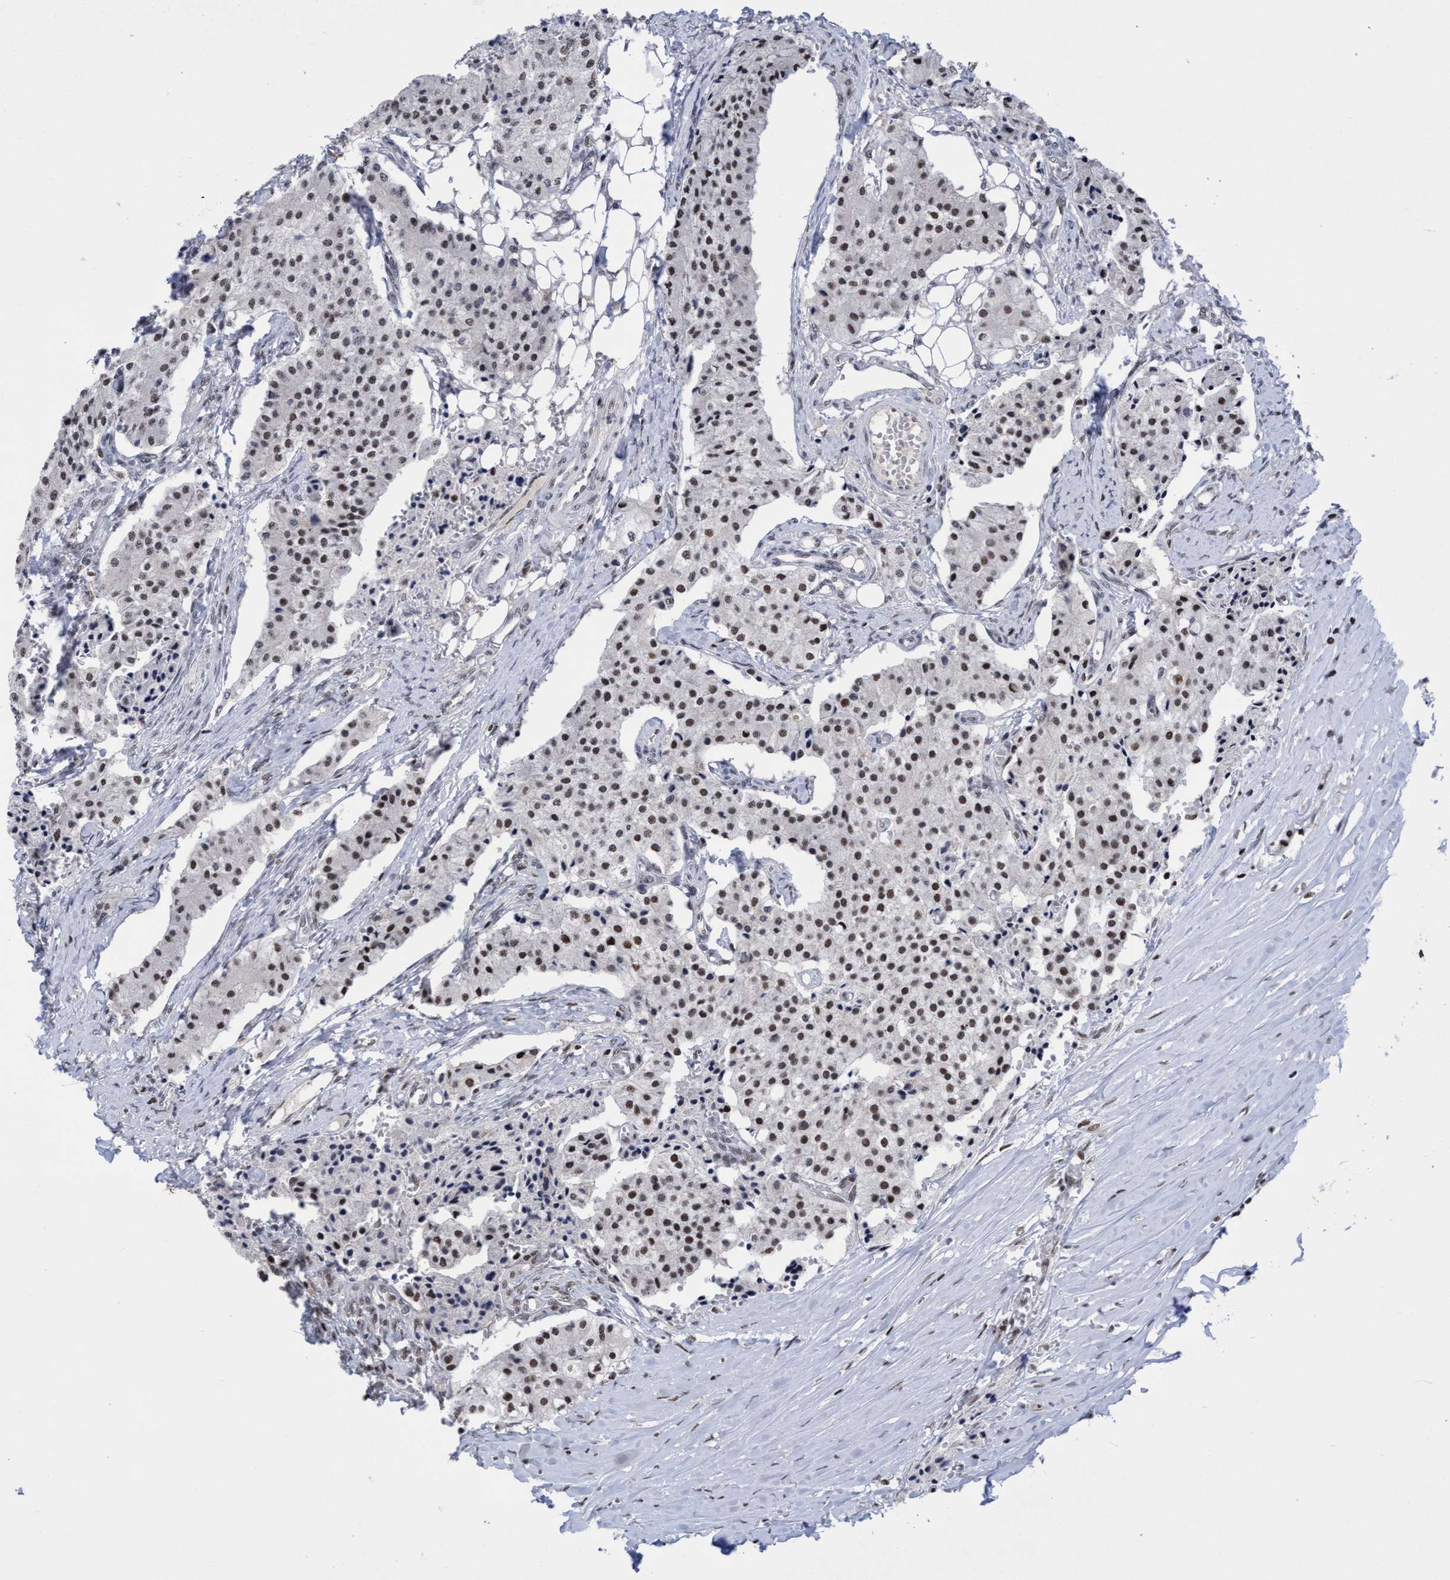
{"staining": {"intensity": "moderate", "quantity": "25%-75%", "location": "nuclear"}, "tissue": "carcinoid", "cell_type": "Tumor cells", "image_type": "cancer", "snomed": [{"axis": "morphology", "description": "Carcinoid, malignant, NOS"}, {"axis": "topography", "description": "Colon"}], "caption": "Moderate nuclear expression for a protein is seen in about 25%-75% of tumor cells of malignant carcinoid using IHC.", "gene": "C9orf78", "patient": {"sex": "female", "age": 52}}